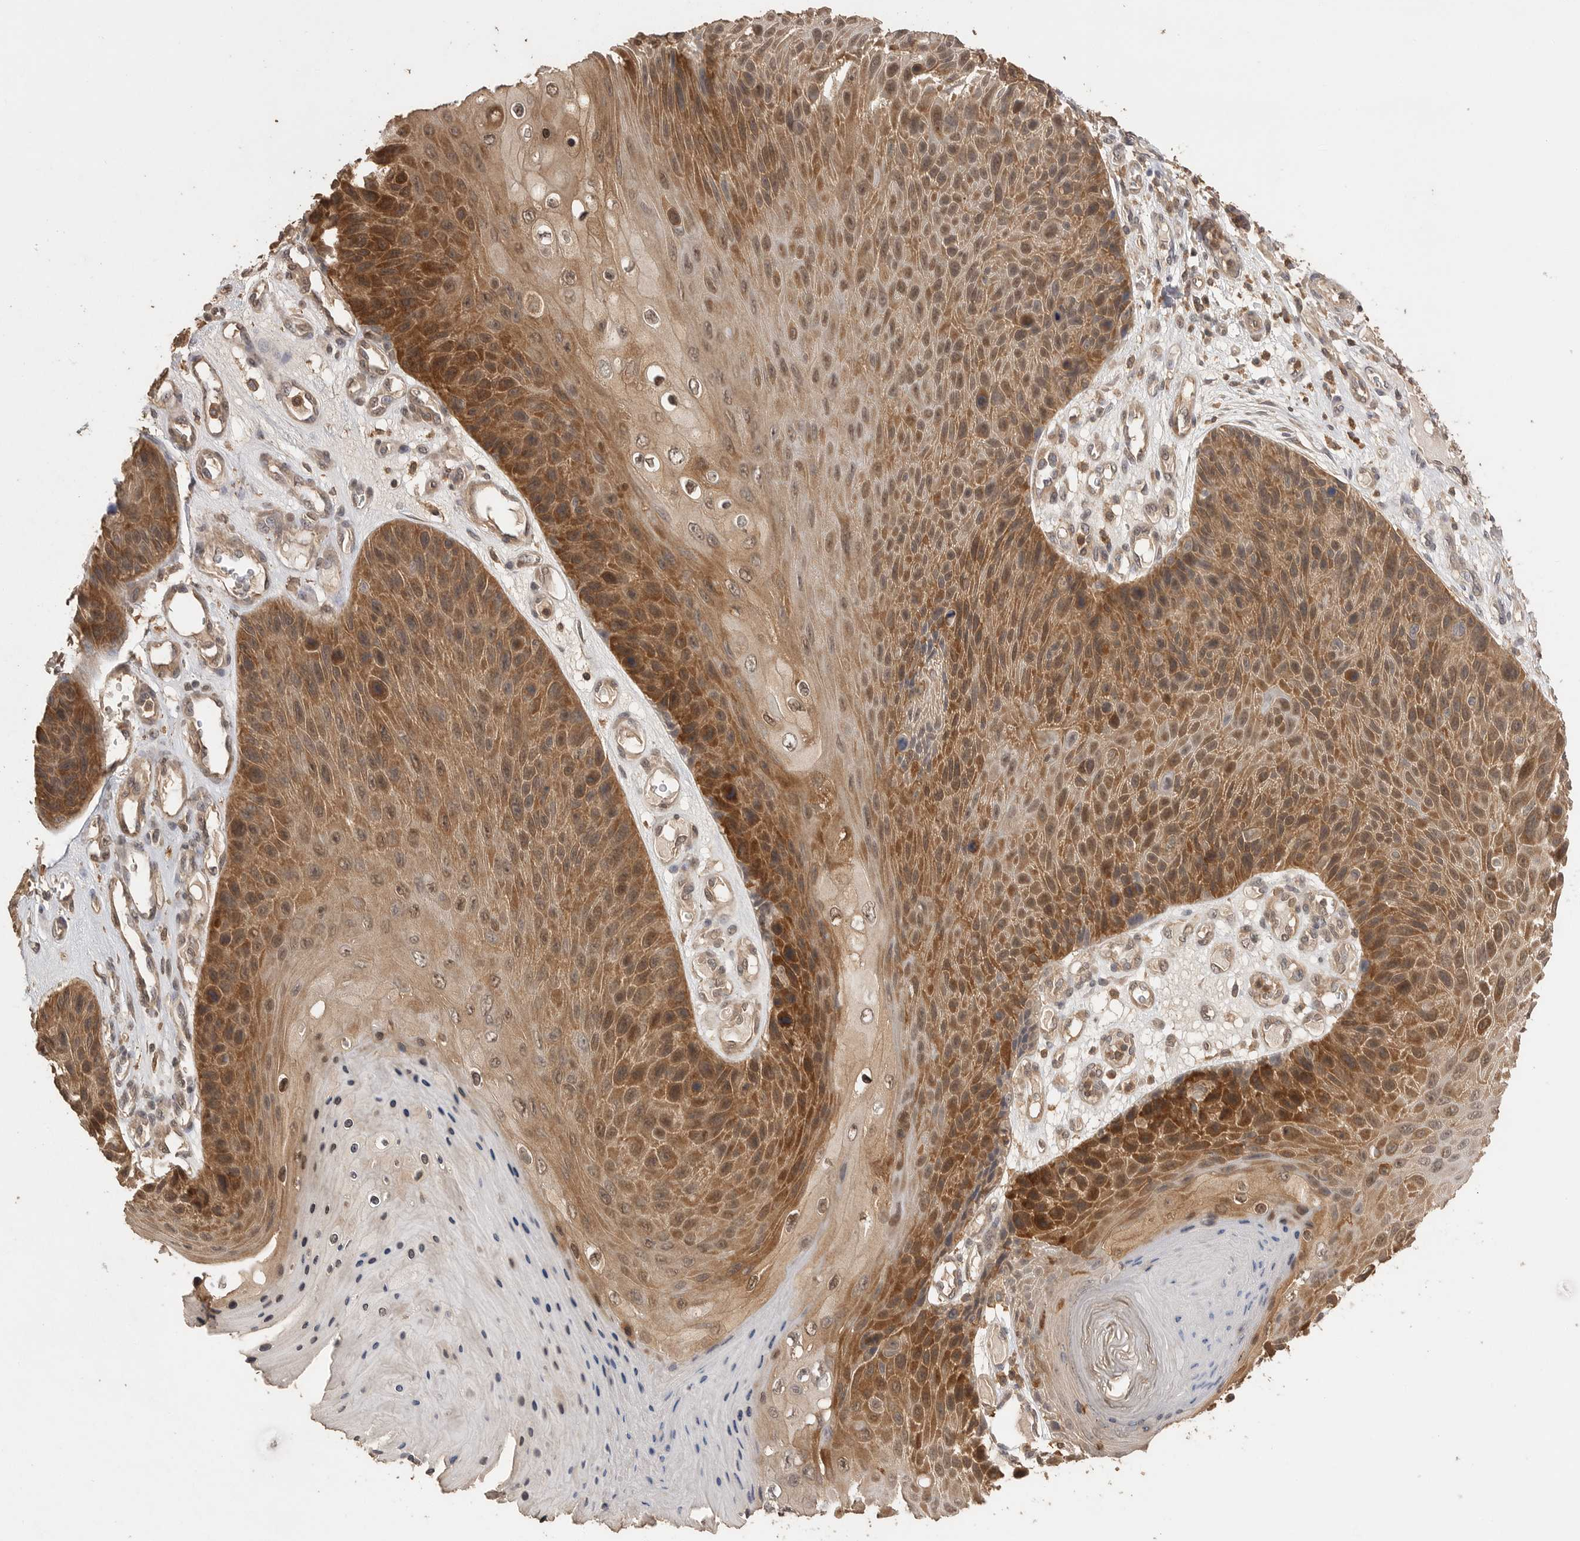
{"staining": {"intensity": "moderate", "quantity": ">75%", "location": "cytoplasmic/membranous,nuclear"}, "tissue": "skin cancer", "cell_type": "Tumor cells", "image_type": "cancer", "snomed": [{"axis": "morphology", "description": "Squamous cell carcinoma, NOS"}, {"axis": "topography", "description": "Skin"}], "caption": "Skin cancer stained with IHC exhibits moderate cytoplasmic/membranous and nuclear staining in approximately >75% of tumor cells.", "gene": "MAP2K1", "patient": {"sex": "female", "age": 88}}